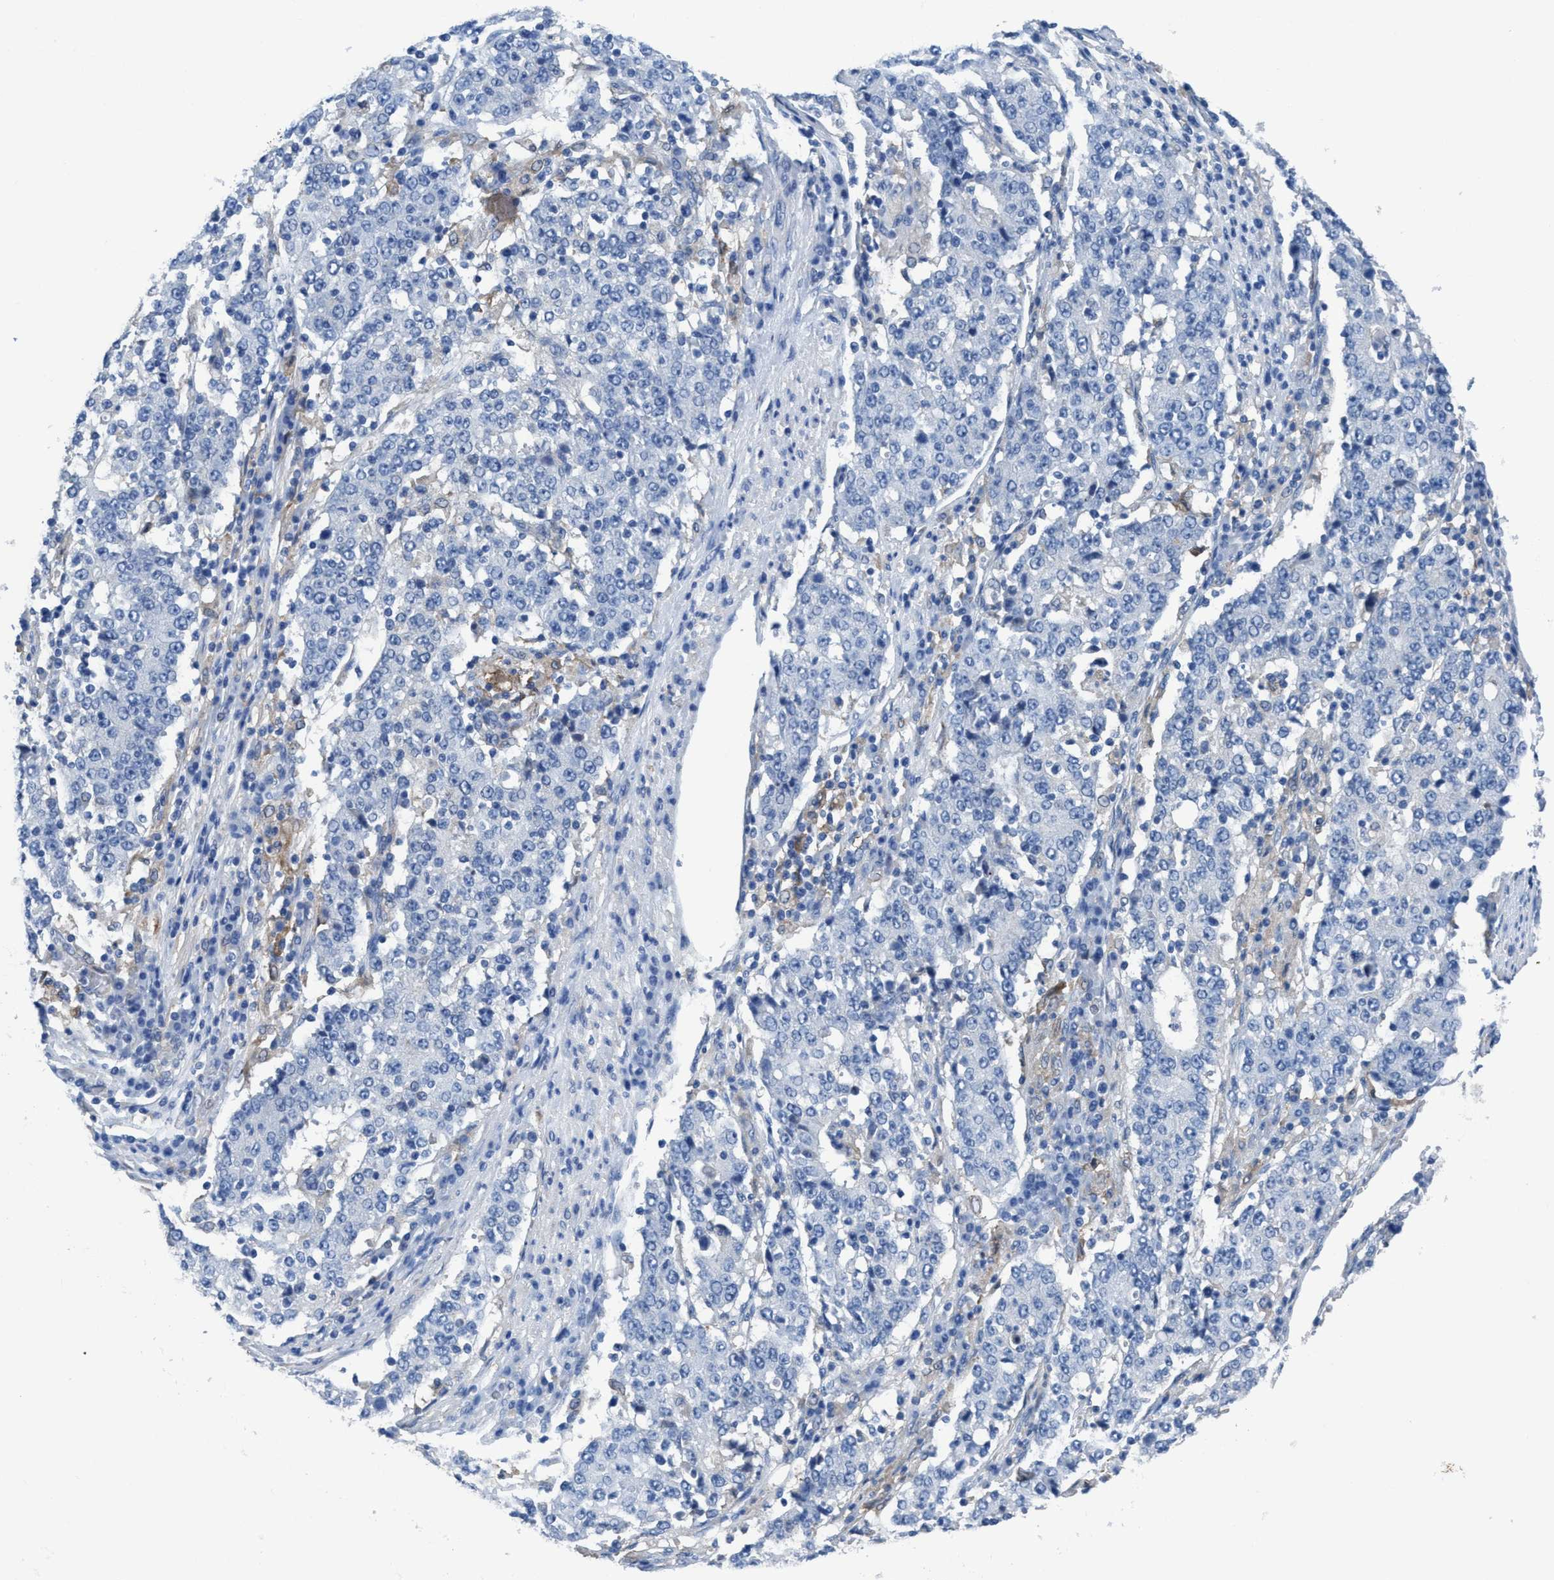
{"staining": {"intensity": "negative", "quantity": "none", "location": "none"}, "tissue": "stomach cancer", "cell_type": "Tumor cells", "image_type": "cancer", "snomed": [{"axis": "morphology", "description": "Adenocarcinoma, NOS"}, {"axis": "topography", "description": "Stomach"}], "caption": "High magnification brightfield microscopy of adenocarcinoma (stomach) stained with DAB (3,3'-diaminobenzidine) (brown) and counterstained with hematoxylin (blue): tumor cells show no significant expression.", "gene": "DNAI1", "patient": {"sex": "male", "age": 59}}